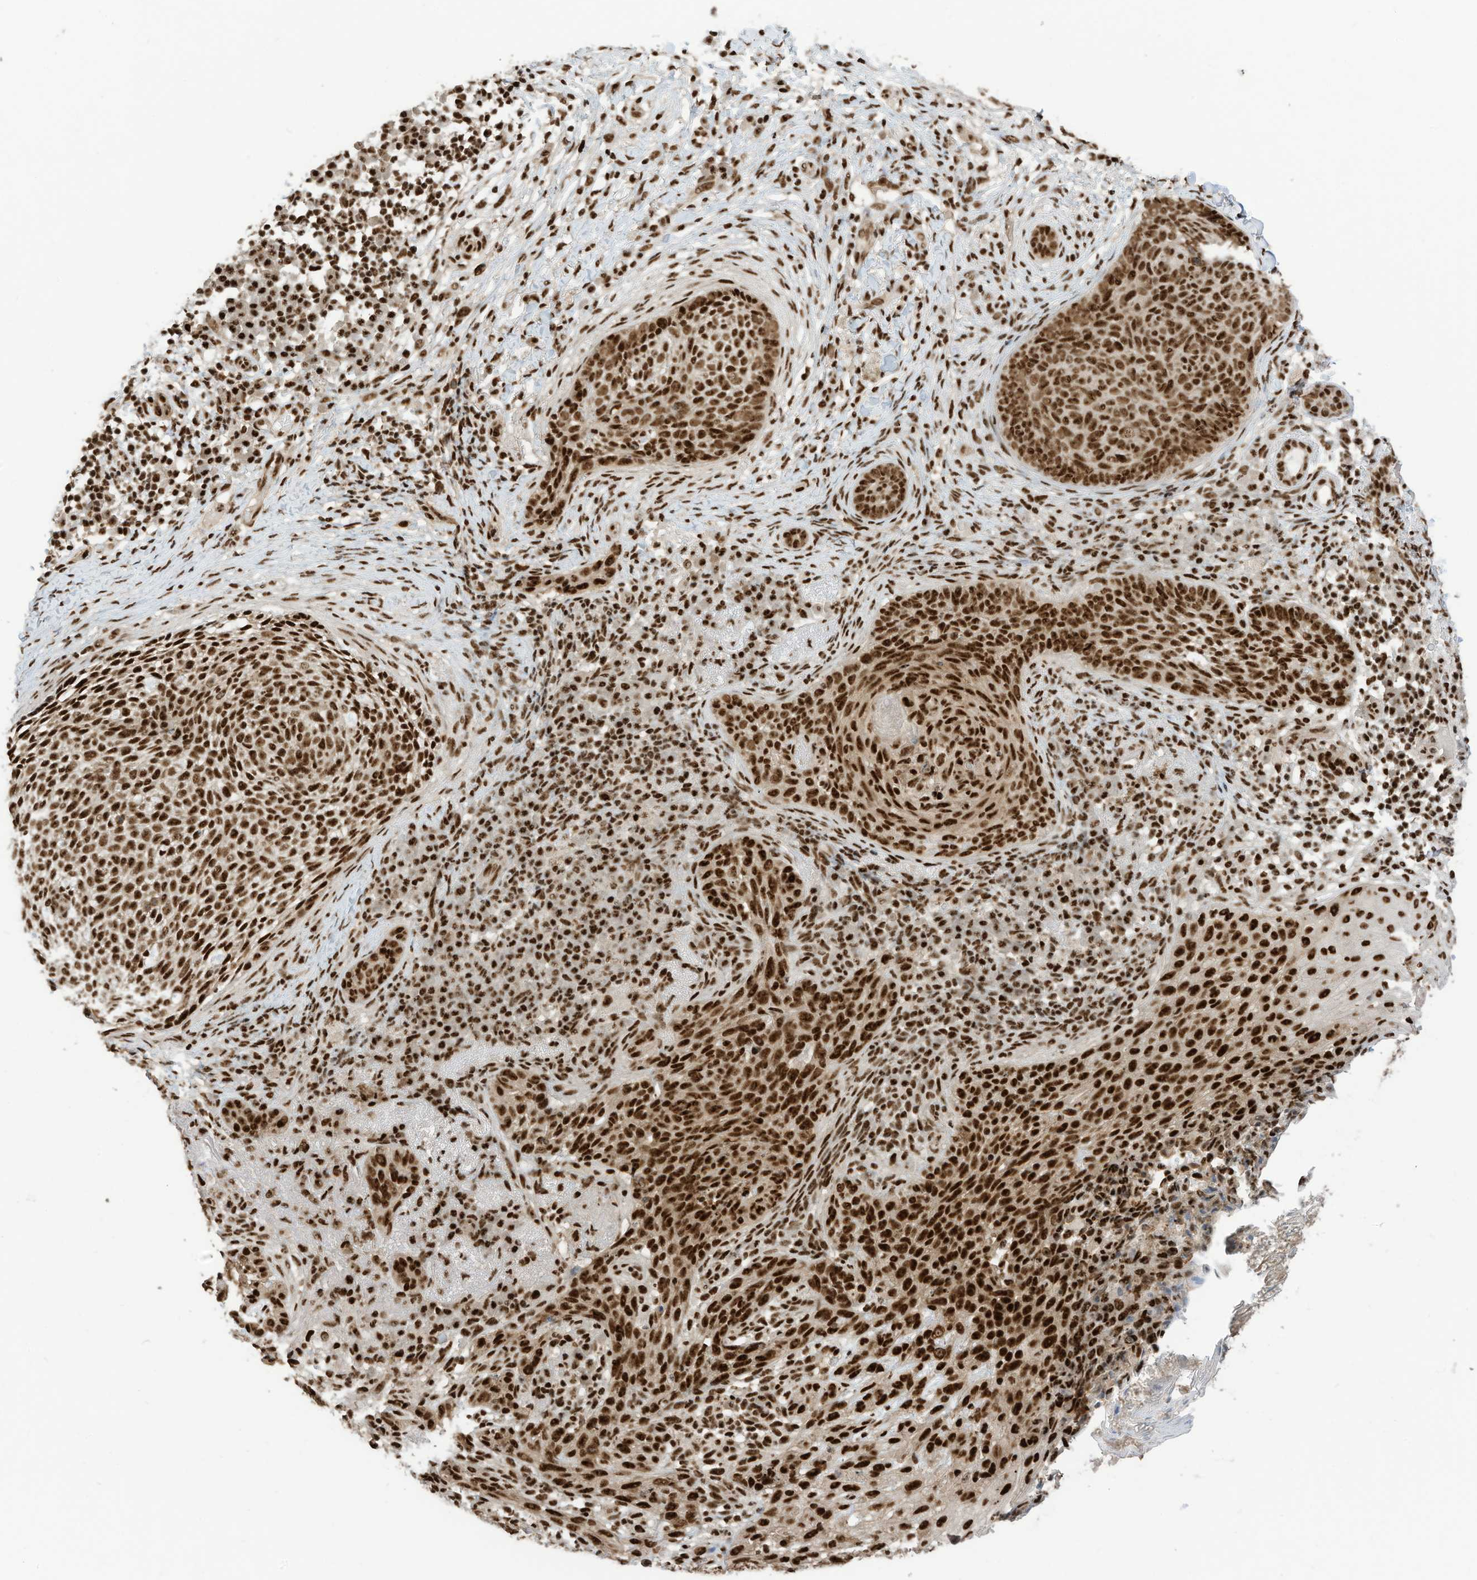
{"staining": {"intensity": "strong", "quantity": ">75%", "location": "nuclear"}, "tissue": "skin cancer", "cell_type": "Tumor cells", "image_type": "cancer", "snomed": [{"axis": "morphology", "description": "Basal cell carcinoma"}, {"axis": "topography", "description": "Skin"}], "caption": "Immunohistochemical staining of skin cancer shows strong nuclear protein positivity in about >75% of tumor cells.", "gene": "SF3A3", "patient": {"sex": "male", "age": 85}}